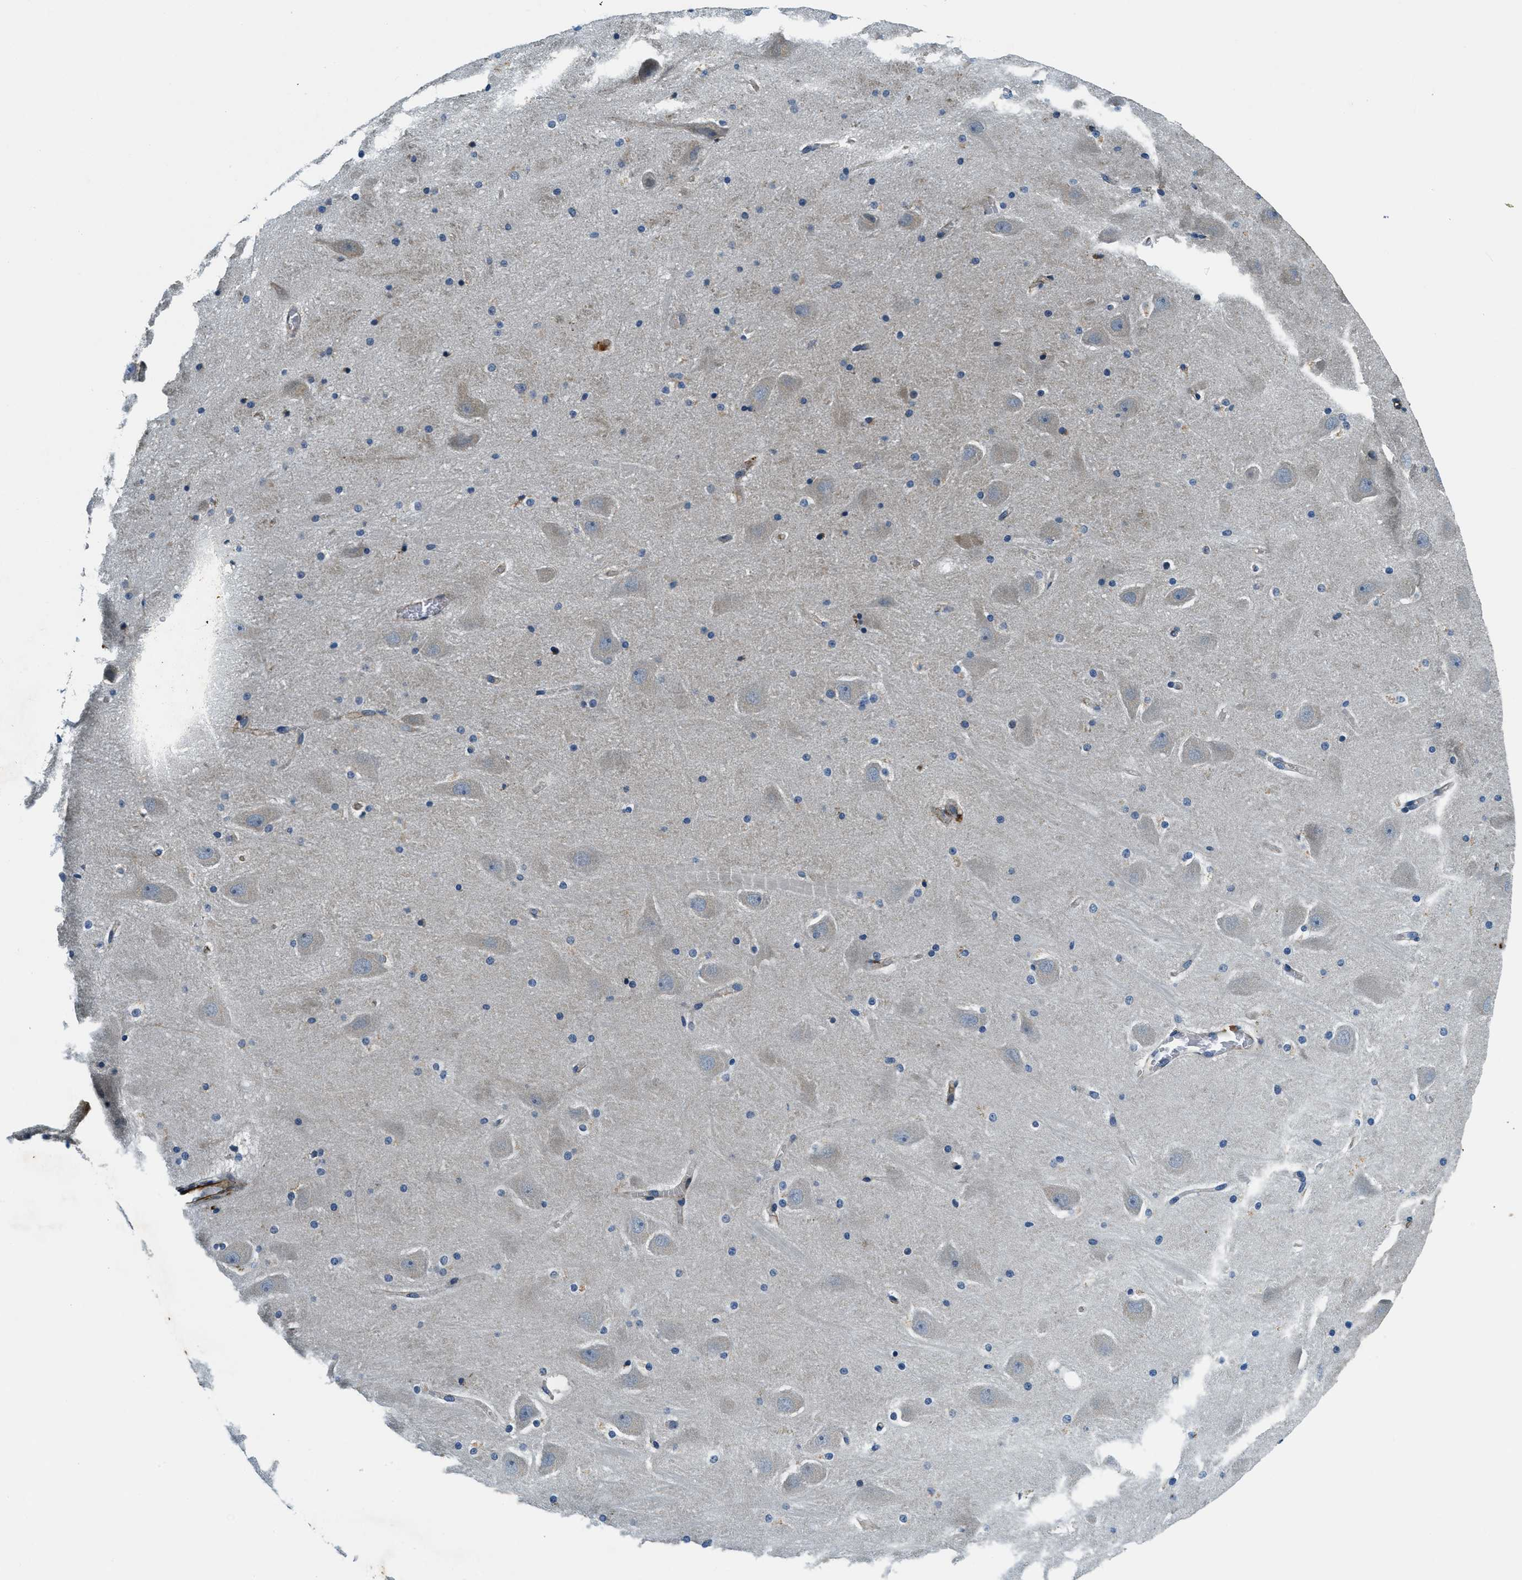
{"staining": {"intensity": "negative", "quantity": "none", "location": "none"}, "tissue": "hippocampus", "cell_type": "Glial cells", "image_type": "normal", "snomed": [{"axis": "morphology", "description": "Normal tissue, NOS"}, {"axis": "topography", "description": "Hippocampus"}], "caption": "This is an IHC photomicrograph of unremarkable human hippocampus. There is no expression in glial cells.", "gene": "GNS", "patient": {"sex": "male", "age": 45}}